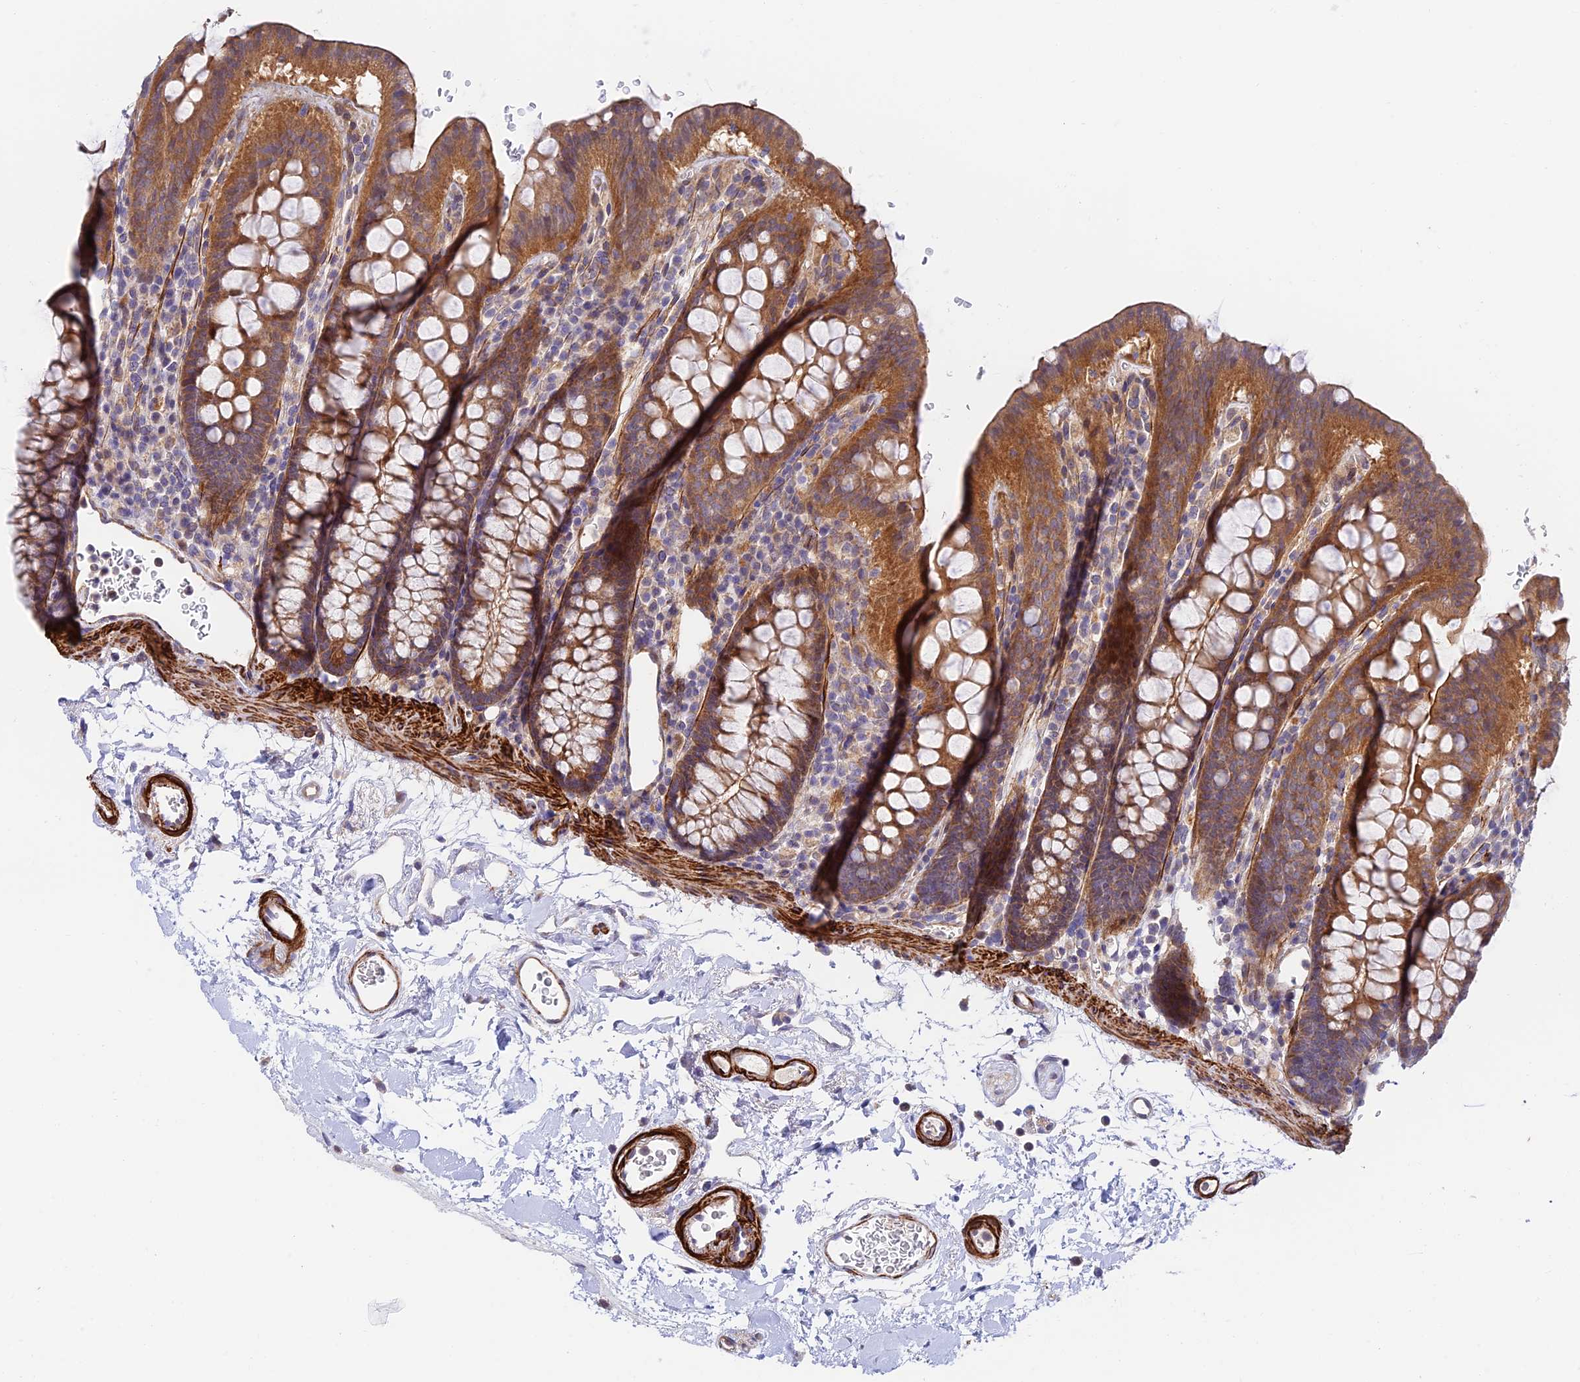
{"staining": {"intensity": "strong", "quantity": ">75%", "location": "cytoplasmic/membranous"}, "tissue": "colon", "cell_type": "Endothelial cells", "image_type": "normal", "snomed": [{"axis": "morphology", "description": "Normal tissue, NOS"}, {"axis": "topography", "description": "Colon"}], "caption": "Protein analysis of benign colon demonstrates strong cytoplasmic/membranous expression in about >75% of endothelial cells. Using DAB (brown) and hematoxylin (blue) stains, captured at high magnification using brightfield microscopy.", "gene": "ANKRD50", "patient": {"sex": "male", "age": 75}}